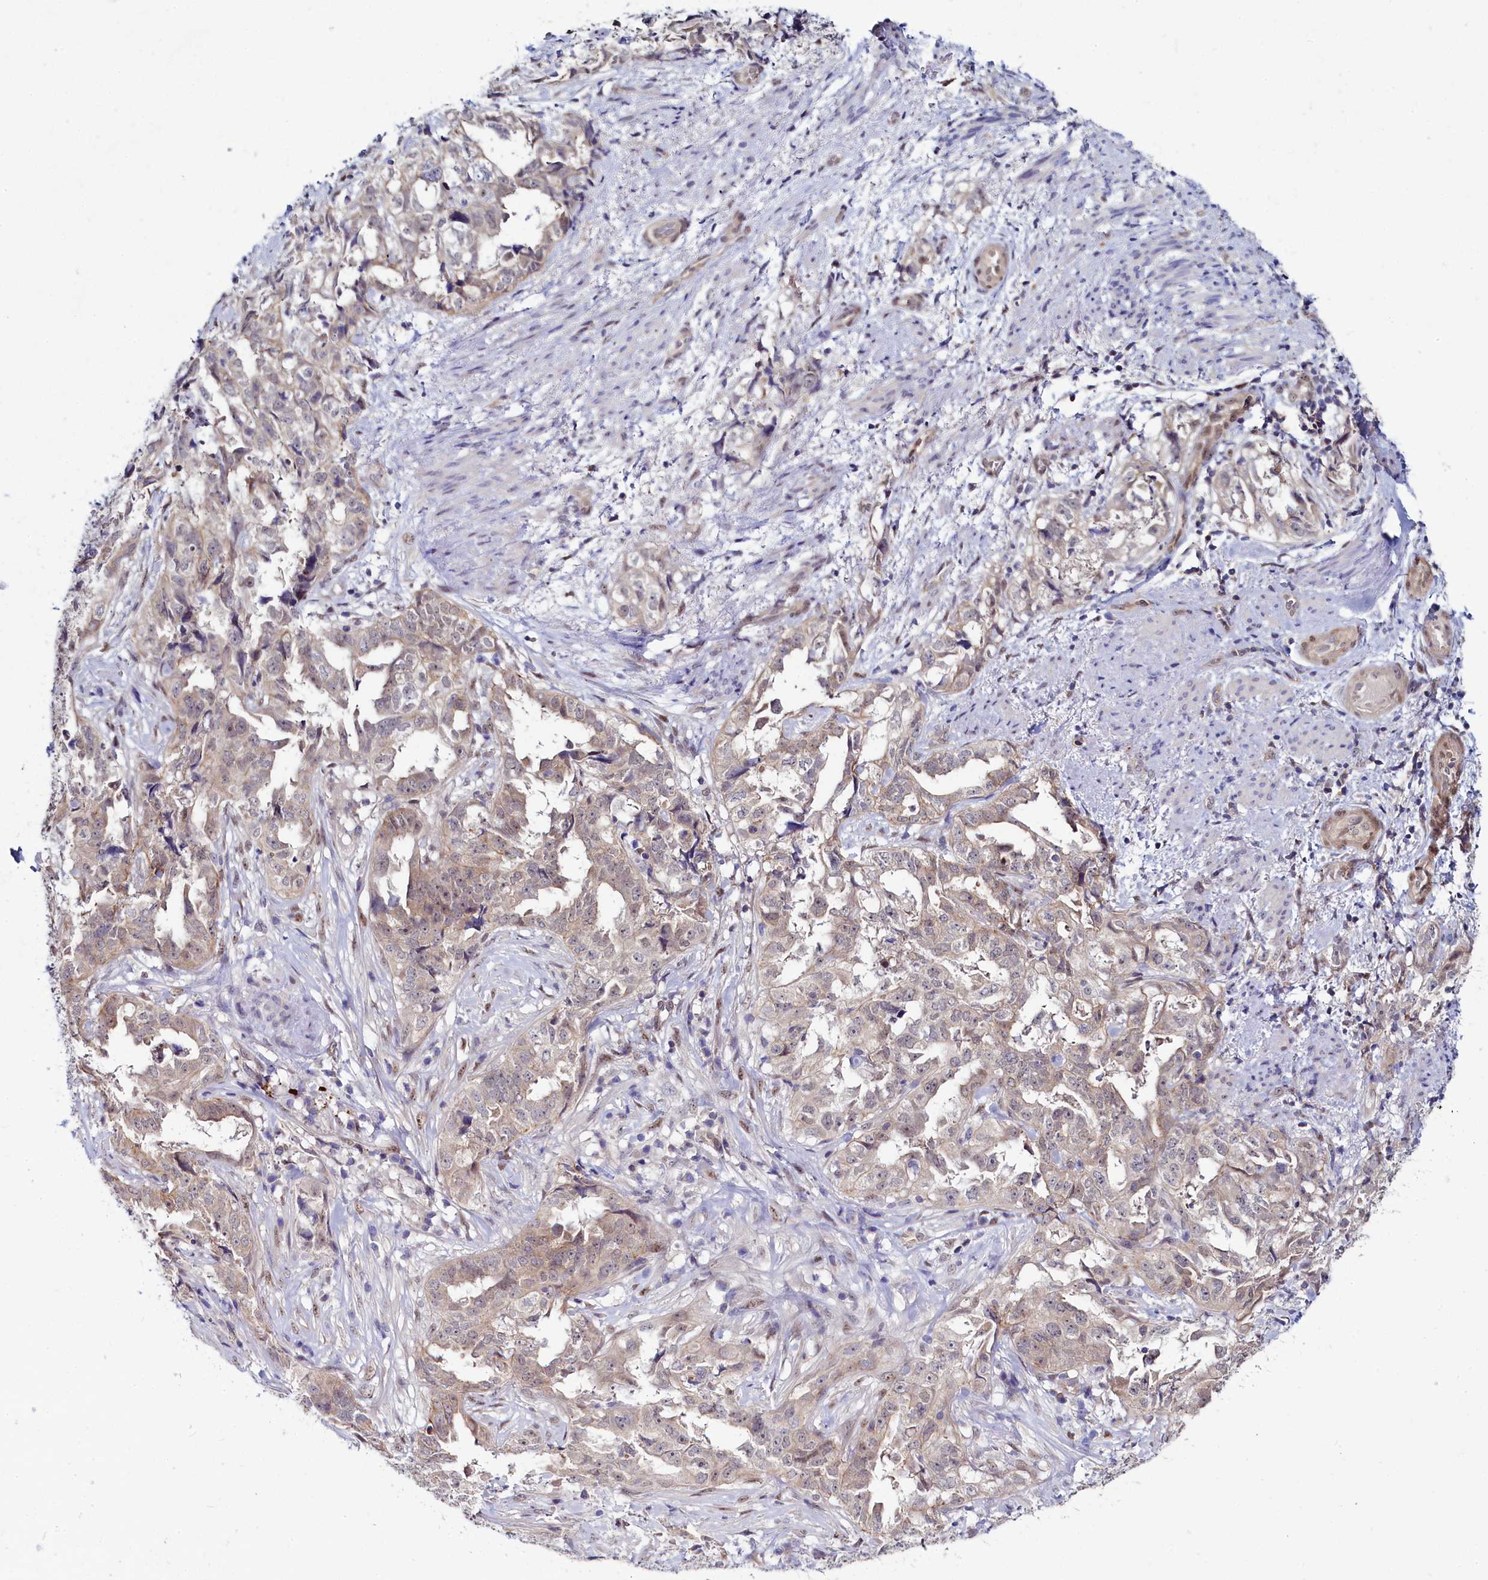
{"staining": {"intensity": "weak", "quantity": "25%-75%", "location": "cytoplasmic/membranous"}, "tissue": "endometrial cancer", "cell_type": "Tumor cells", "image_type": "cancer", "snomed": [{"axis": "morphology", "description": "Adenocarcinoma, NOS"}, {"axis": "topography", "description": "Endometrium"}], "caption": "Weak cytoplasmic/membranous staining for a protein is appreciated in approximately 25%-75% of tumor cells of adenocarcinoma (endometrial) using immunohistochemistry.", "gene": "ASTE1", "patient": {"sex": "female", "age": 65}}